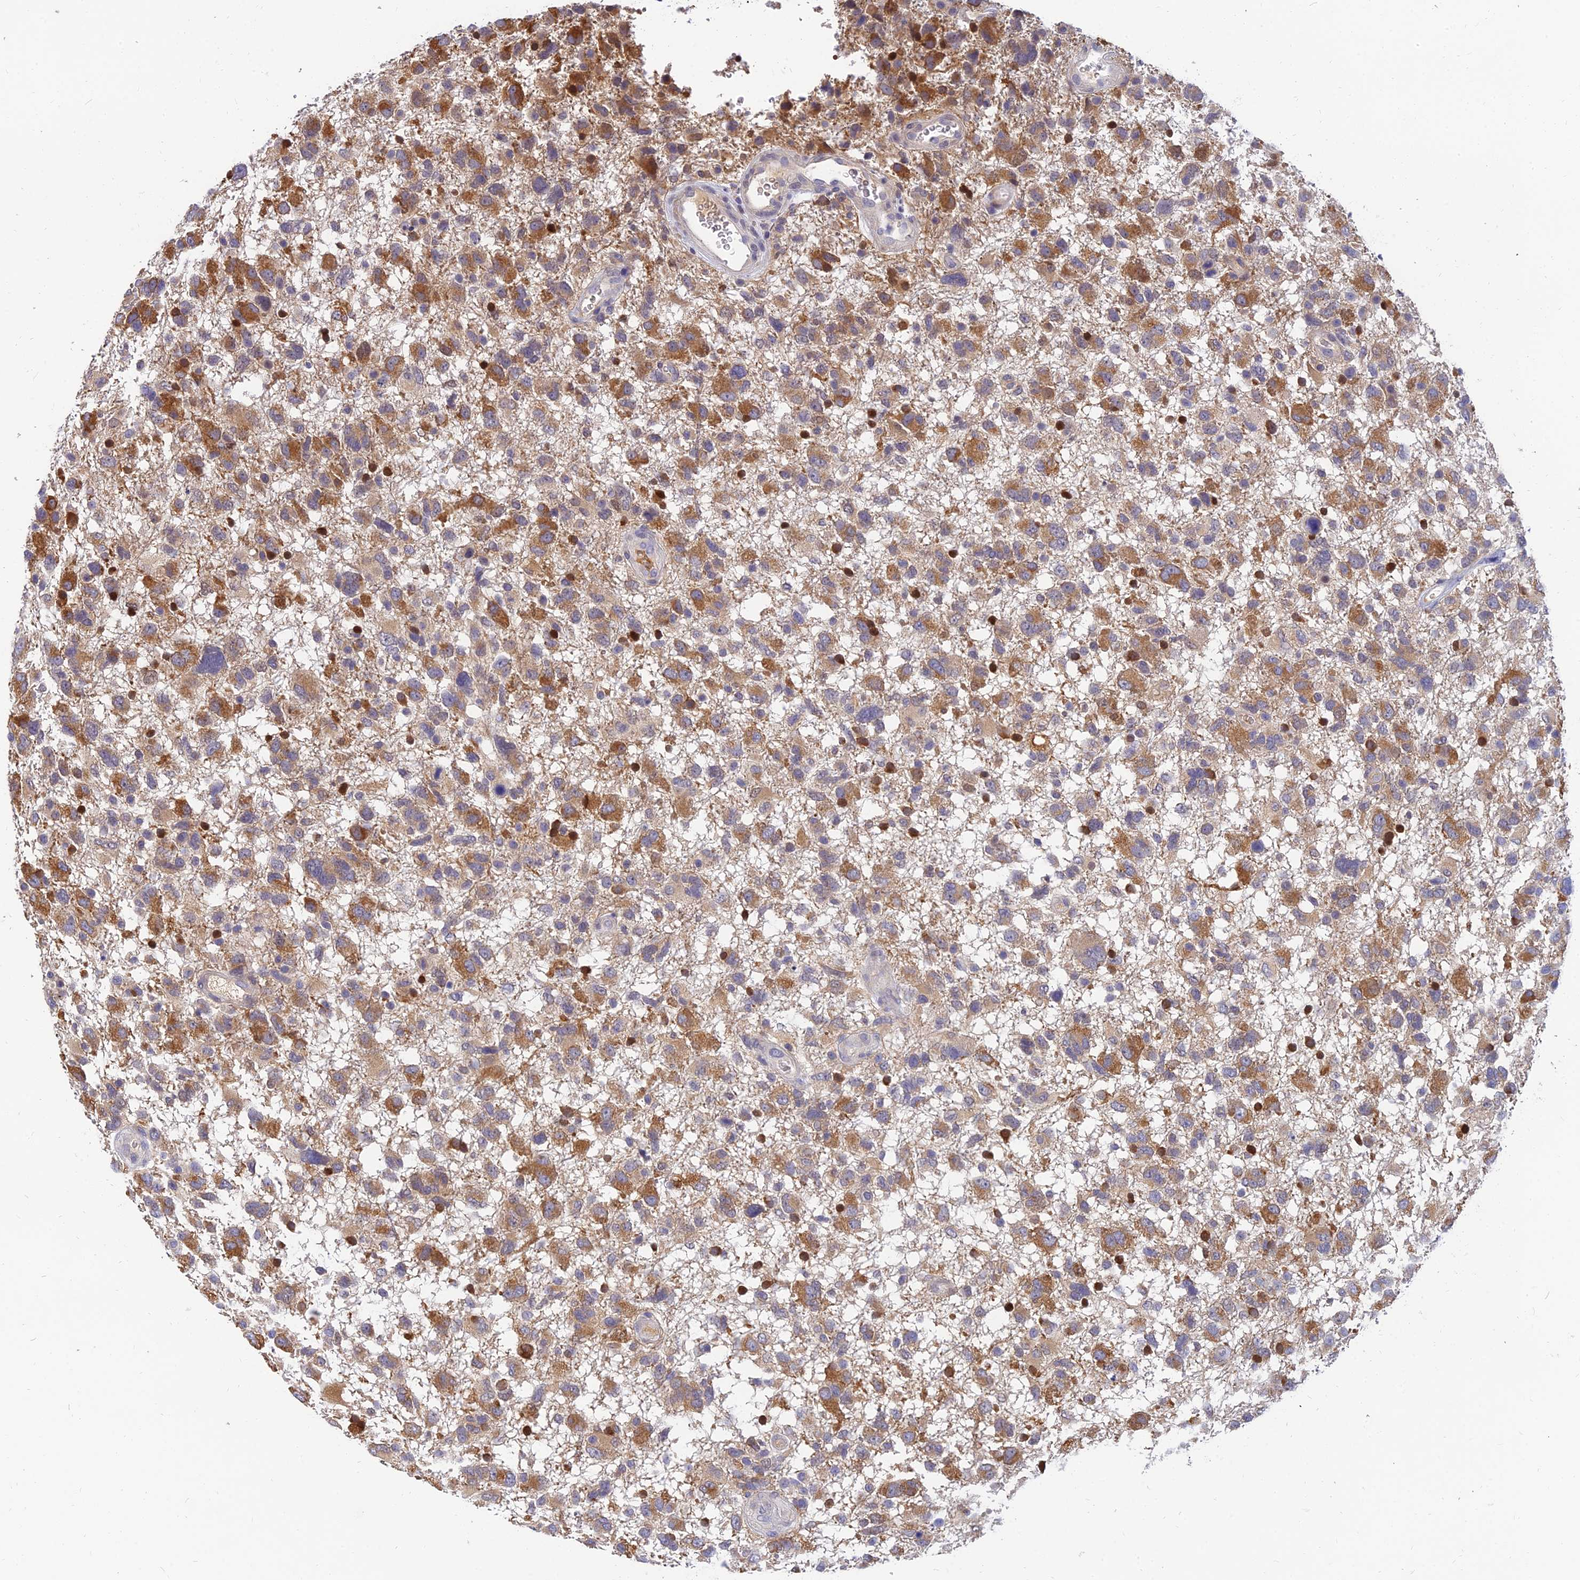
{"staining": {"intensity": "moderate", "quantity": ">75%", "location": "cytoplasmic/membranous"}, "tissue": "glioma", "cell_type": "Tumor cells", "image_type": "cancer", "snomed": [{"axis": "morphology", "description": "Glioma, malignant, High grade"}, {"axis": "topography", "description": "Brain"}], "caption": "A photomicrograph of glioma stained for a protein shows moderate cytoplasmic/membranous brown staining in tumor cells. (Stains: DAB in brown, nuclei in blue, Microscopy: brightfield microscopy at high magnification).", "gene": "ANKS4B", "patient": {"sex": "male", "age": 61}}